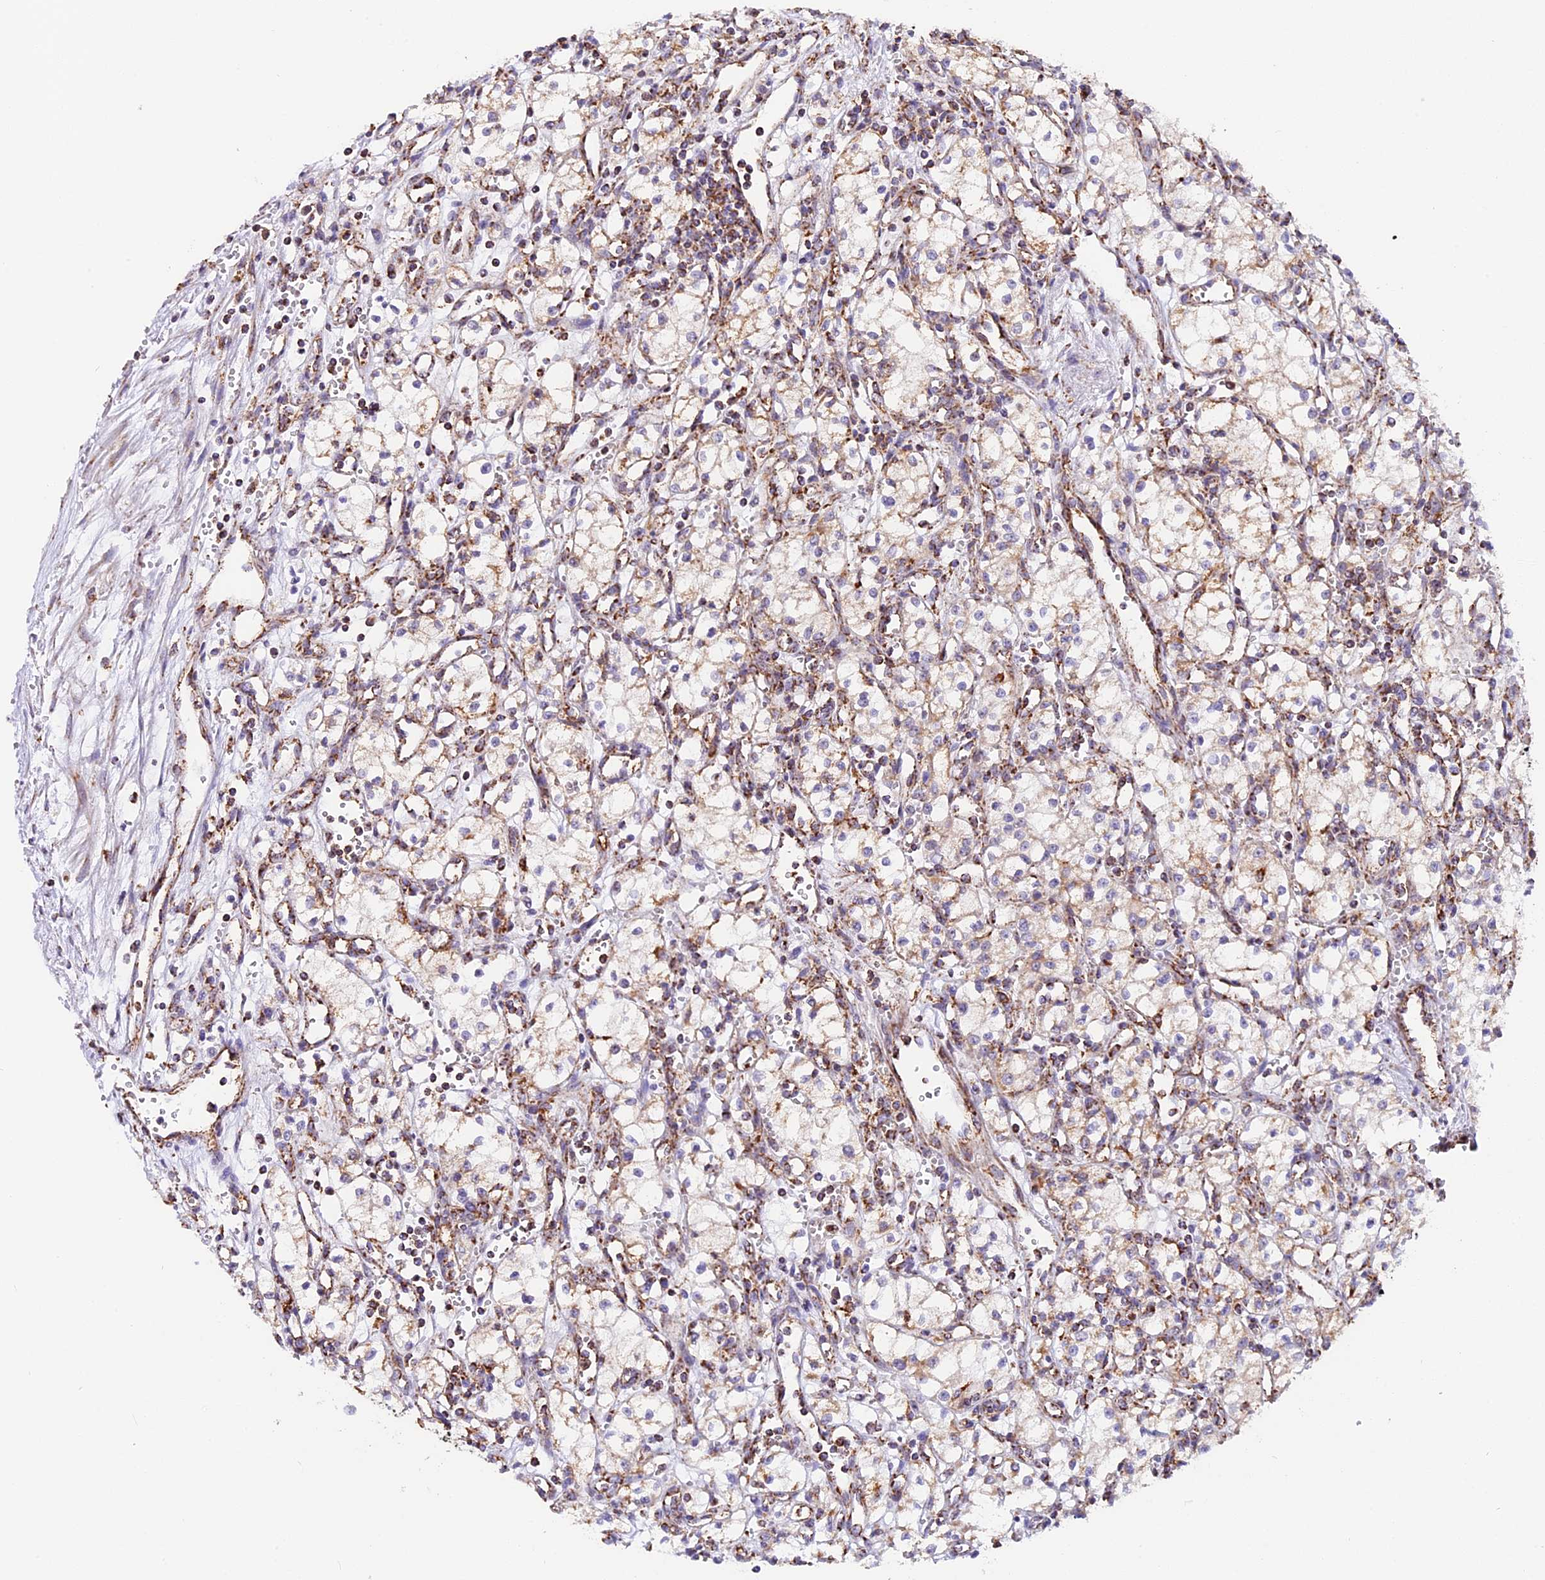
{"staining": {"intensity": "moderate", "quantity": "25%-75%", "location": "cytoplasmic/membranous"}, "tissue": "renal cancer", "cell_type": "Tumor cells", "image_type": "cancer", "snomed": [{"axis": "morphology", "description": "Adenocarcinoma, NOS"}, {"axis": "topography", "description": "Kidney"}], "caption": "Moderate cytoplasmic/membranous protein staining is present in approximately 25%-75% of tumor cells in renal adenocarcinoma.", "gene": "NDUFA8", "patient": {"sex": "male", "age": 59}}